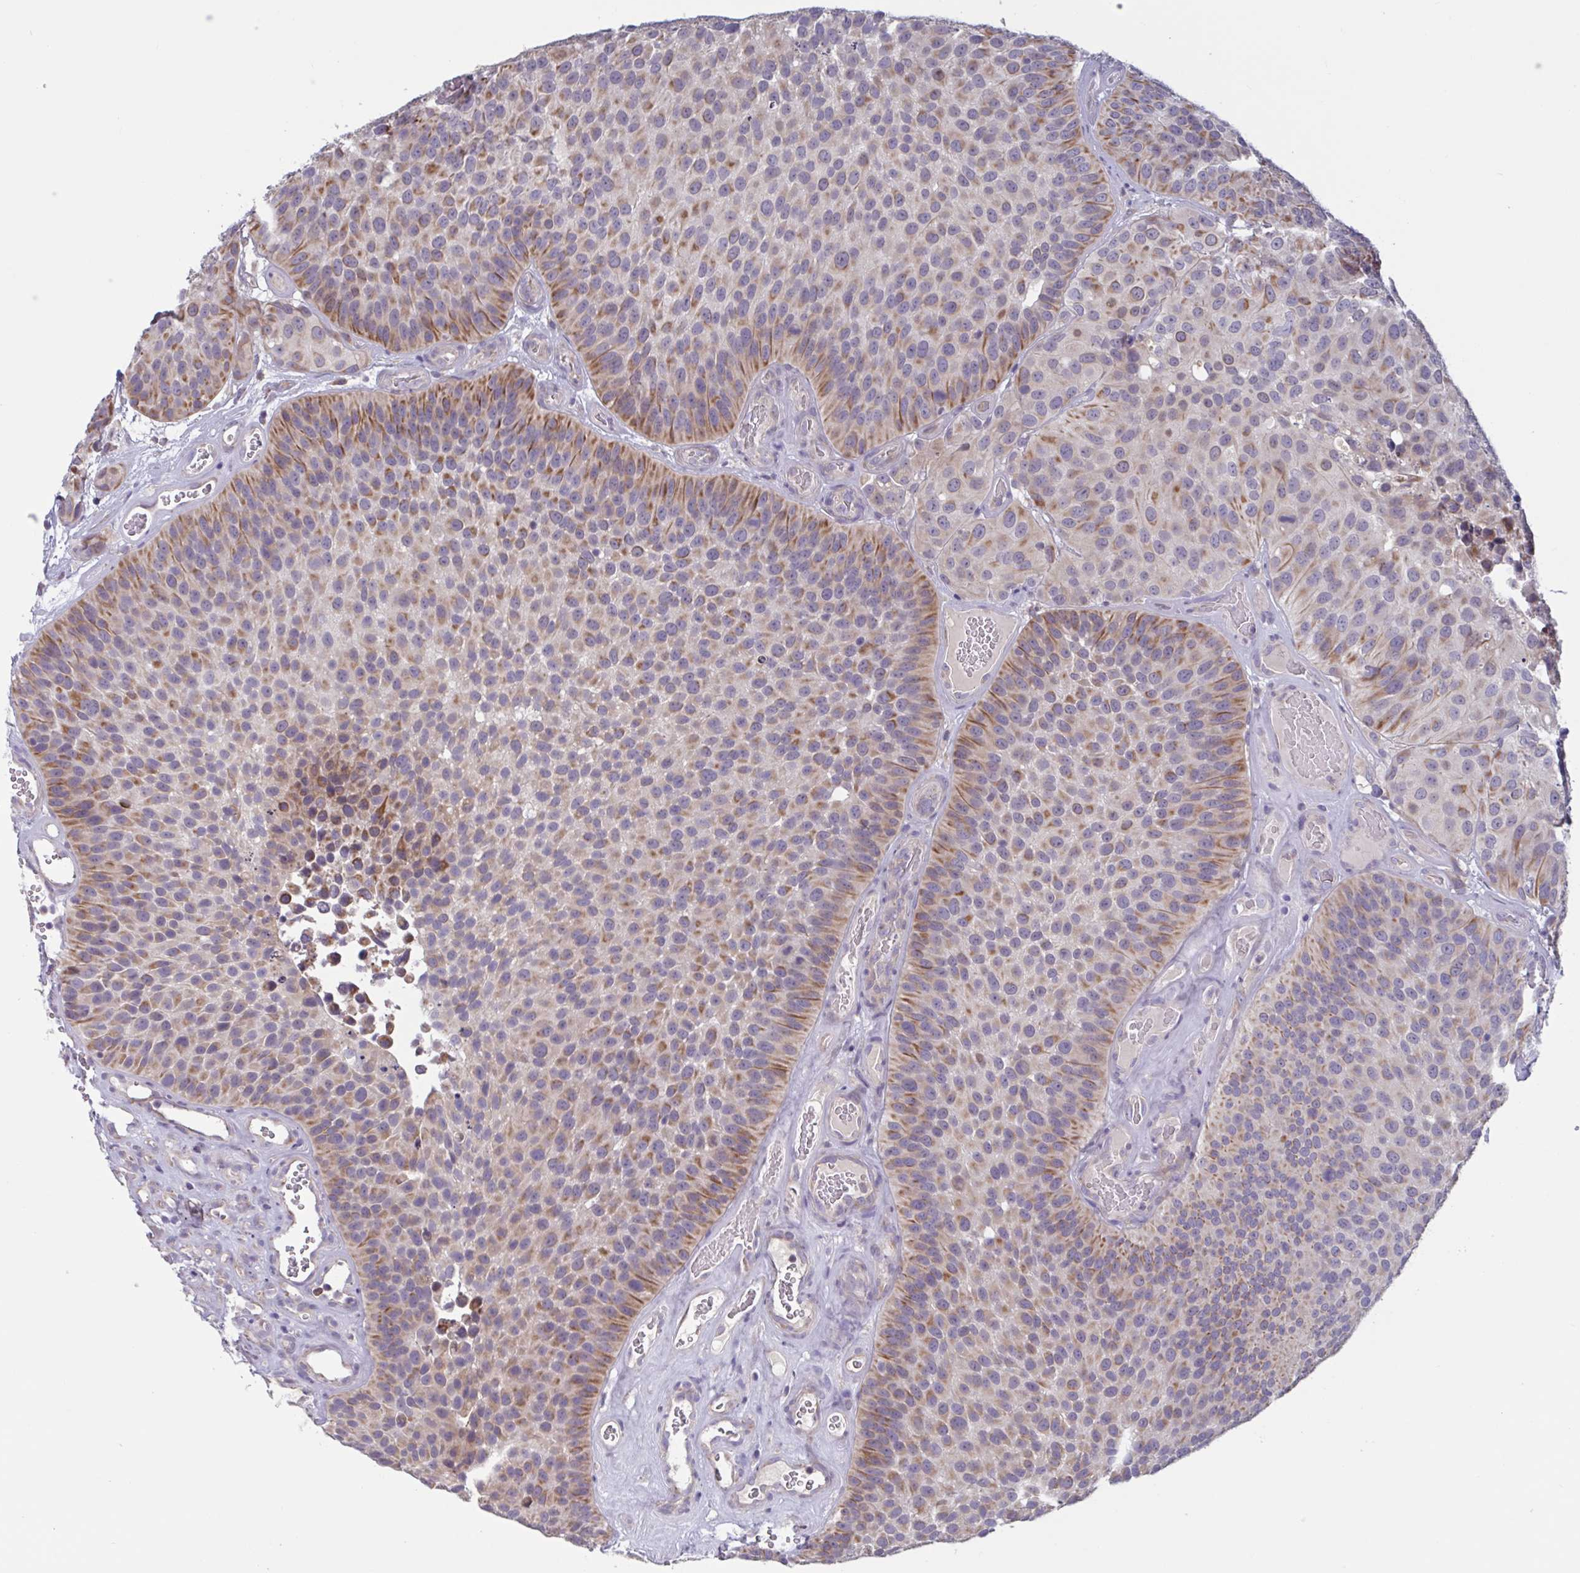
{"staining": {"intensity": "moderate", "quantity": "25%-75%", "location": "cytoplasmic/membranous"}, "tissue": "urothelial cancer", "cell_type": "Tumor cells", "image_type": "cancer", "snomed": [{"axis": "morphology", "description": "Urothelial carcinoma, Low grade"}, {"axis": "topography", "description": "Urinary bladder"}], "caption": "High-magnification brightfield microscopy of urothelial cancer stained with DAB (brown) and counterstained with hematoxylin (blue). tumor cells exhibit moderate cytoplasmic/membranous staining is seen in approximately25%-75% of cells.", "gene": "CD1E", "patient": {"sex": "male", "age": 76}}